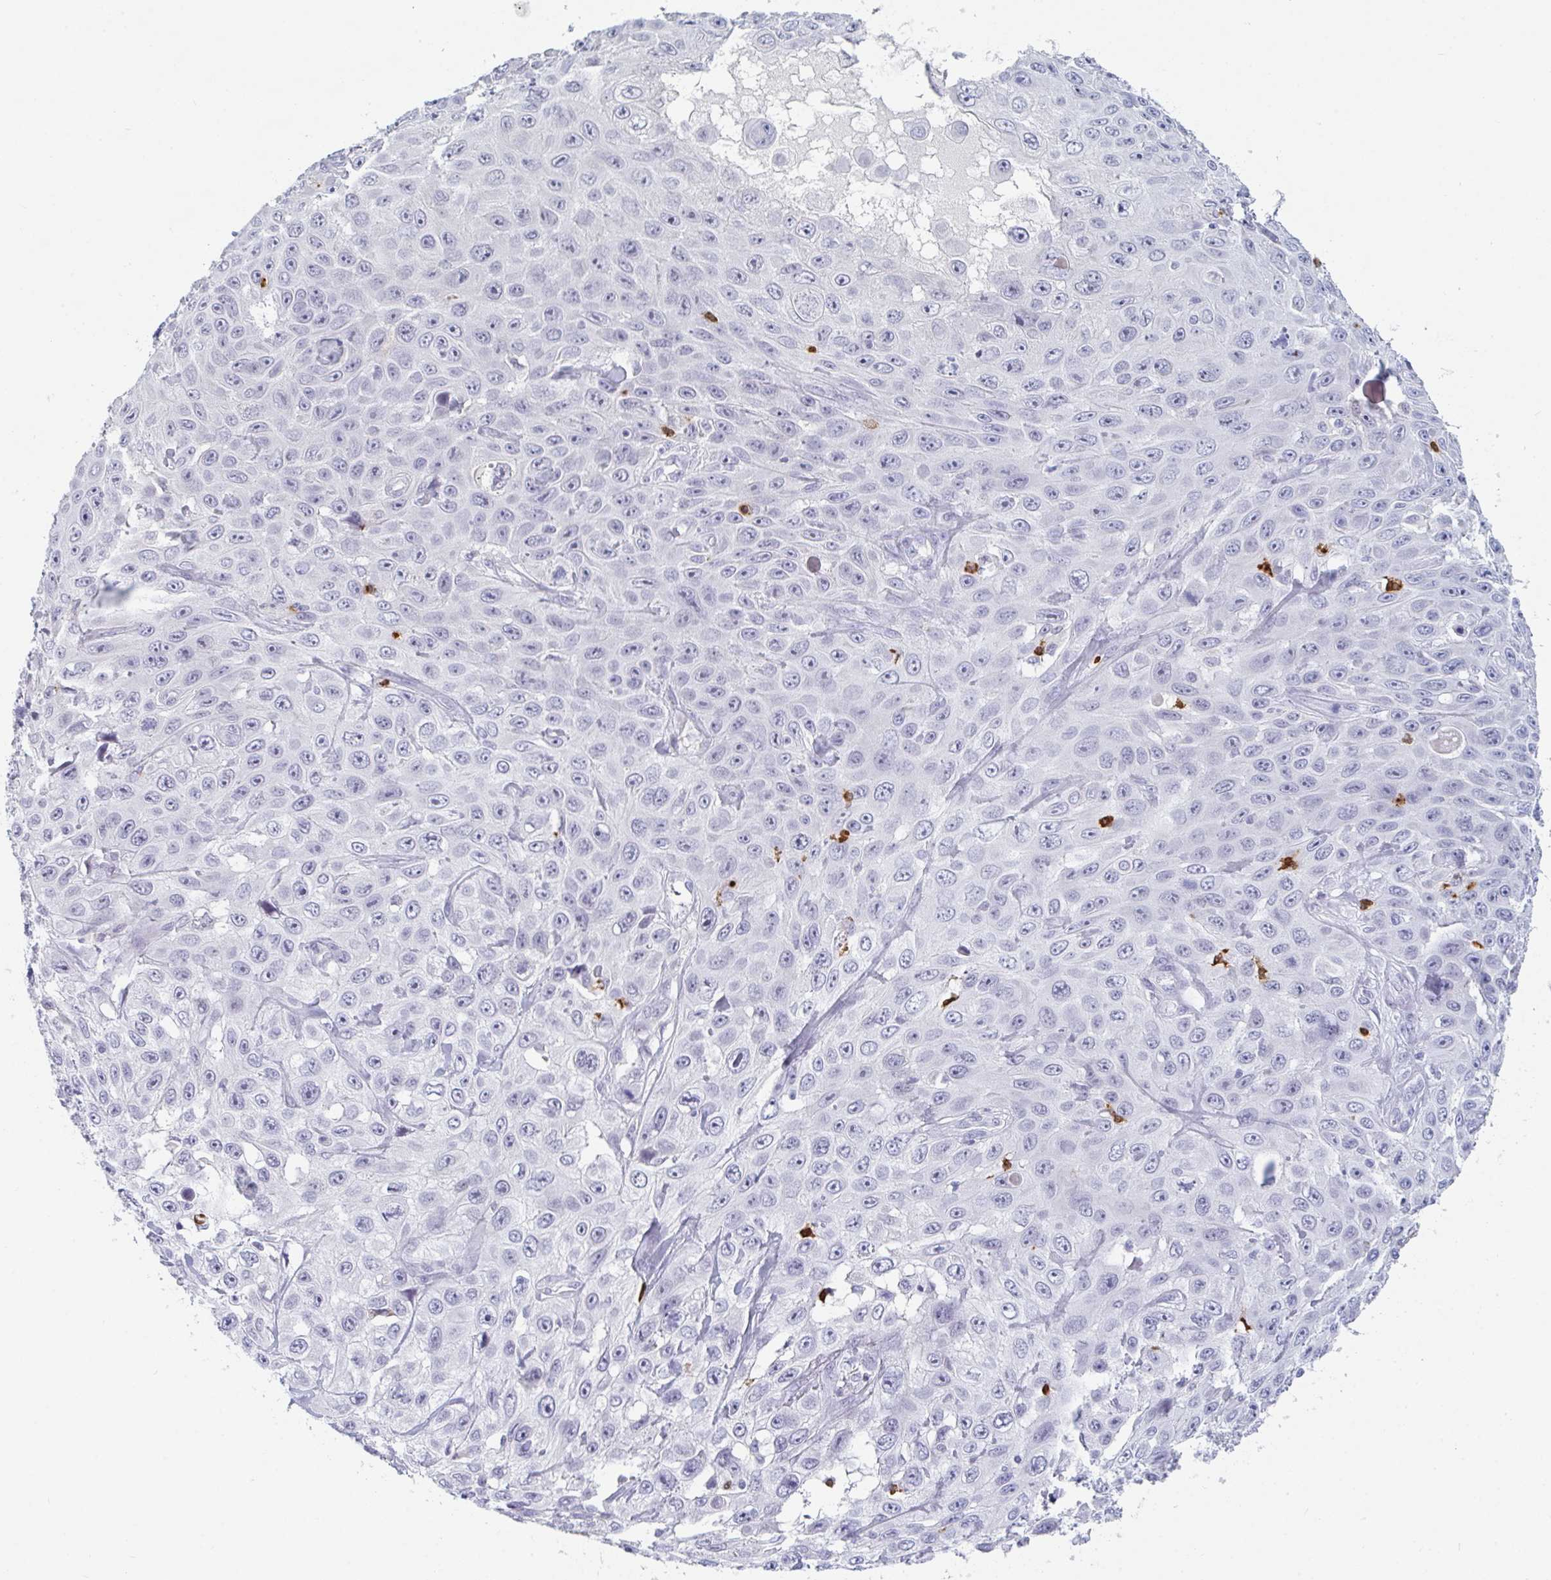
{"staining": {"intensity": "negative", "quantity": "none", "location": "none"}, "tissue": "skin cancer", "cell_type": "Tumor cells", "image_type": "cancer", "snomed": [{"axis": "morphology", "description": "Squamous cell carcinoma, NOS"}, {"axis": "topography", "description": "Skin"}], "caption": "Histopathology image shows no protein staining in tumor cells of skin cancer tissue.", "gene": "RUBCN", "patient": {"sex": "male", "age": 82}}